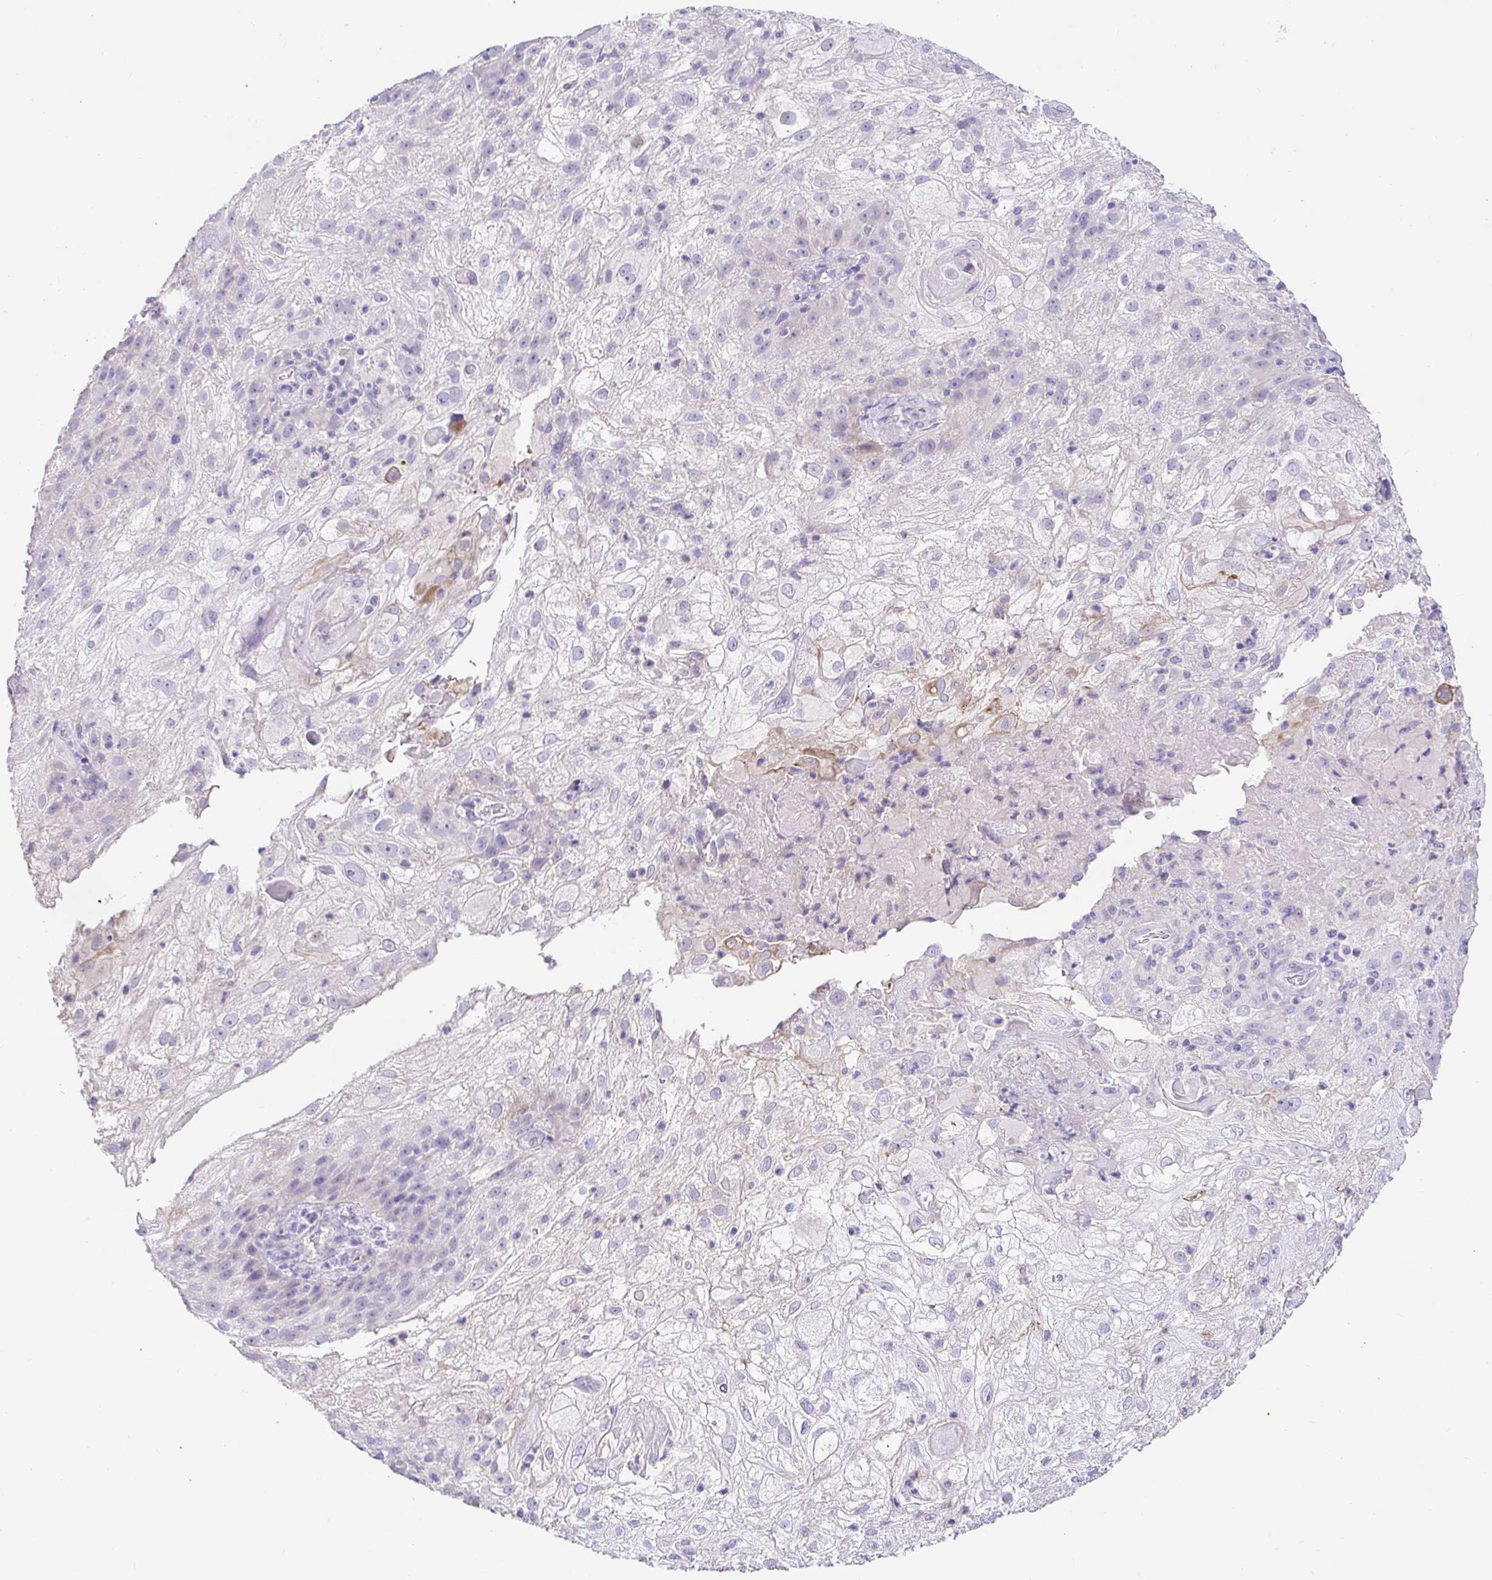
{"staining": {"intensity": "negative", "quantity": "none", "location": "none"}, "tissue": "skin cancer", "cell_type": "Tumor cells", "image_type": "cancer", "snomed": [{"axis": "morphology", "description": "Normal tissue, NOS"}, {"axis": "morphology", "description": "Squamous cell carcinoma, NOS"}, {"axis": "topography", "description": "Skin"}], "caption": "Immunohistochemical staining of human skin cancer (squamous cell carcinoma) shows no significant positivity in tumor cells. The staining is performed using DAB brown chromogen with nuclei counter-stained in using hematoxylin.", "gene": "CDO1", "patient": {"sex": "female", "age": 83}}